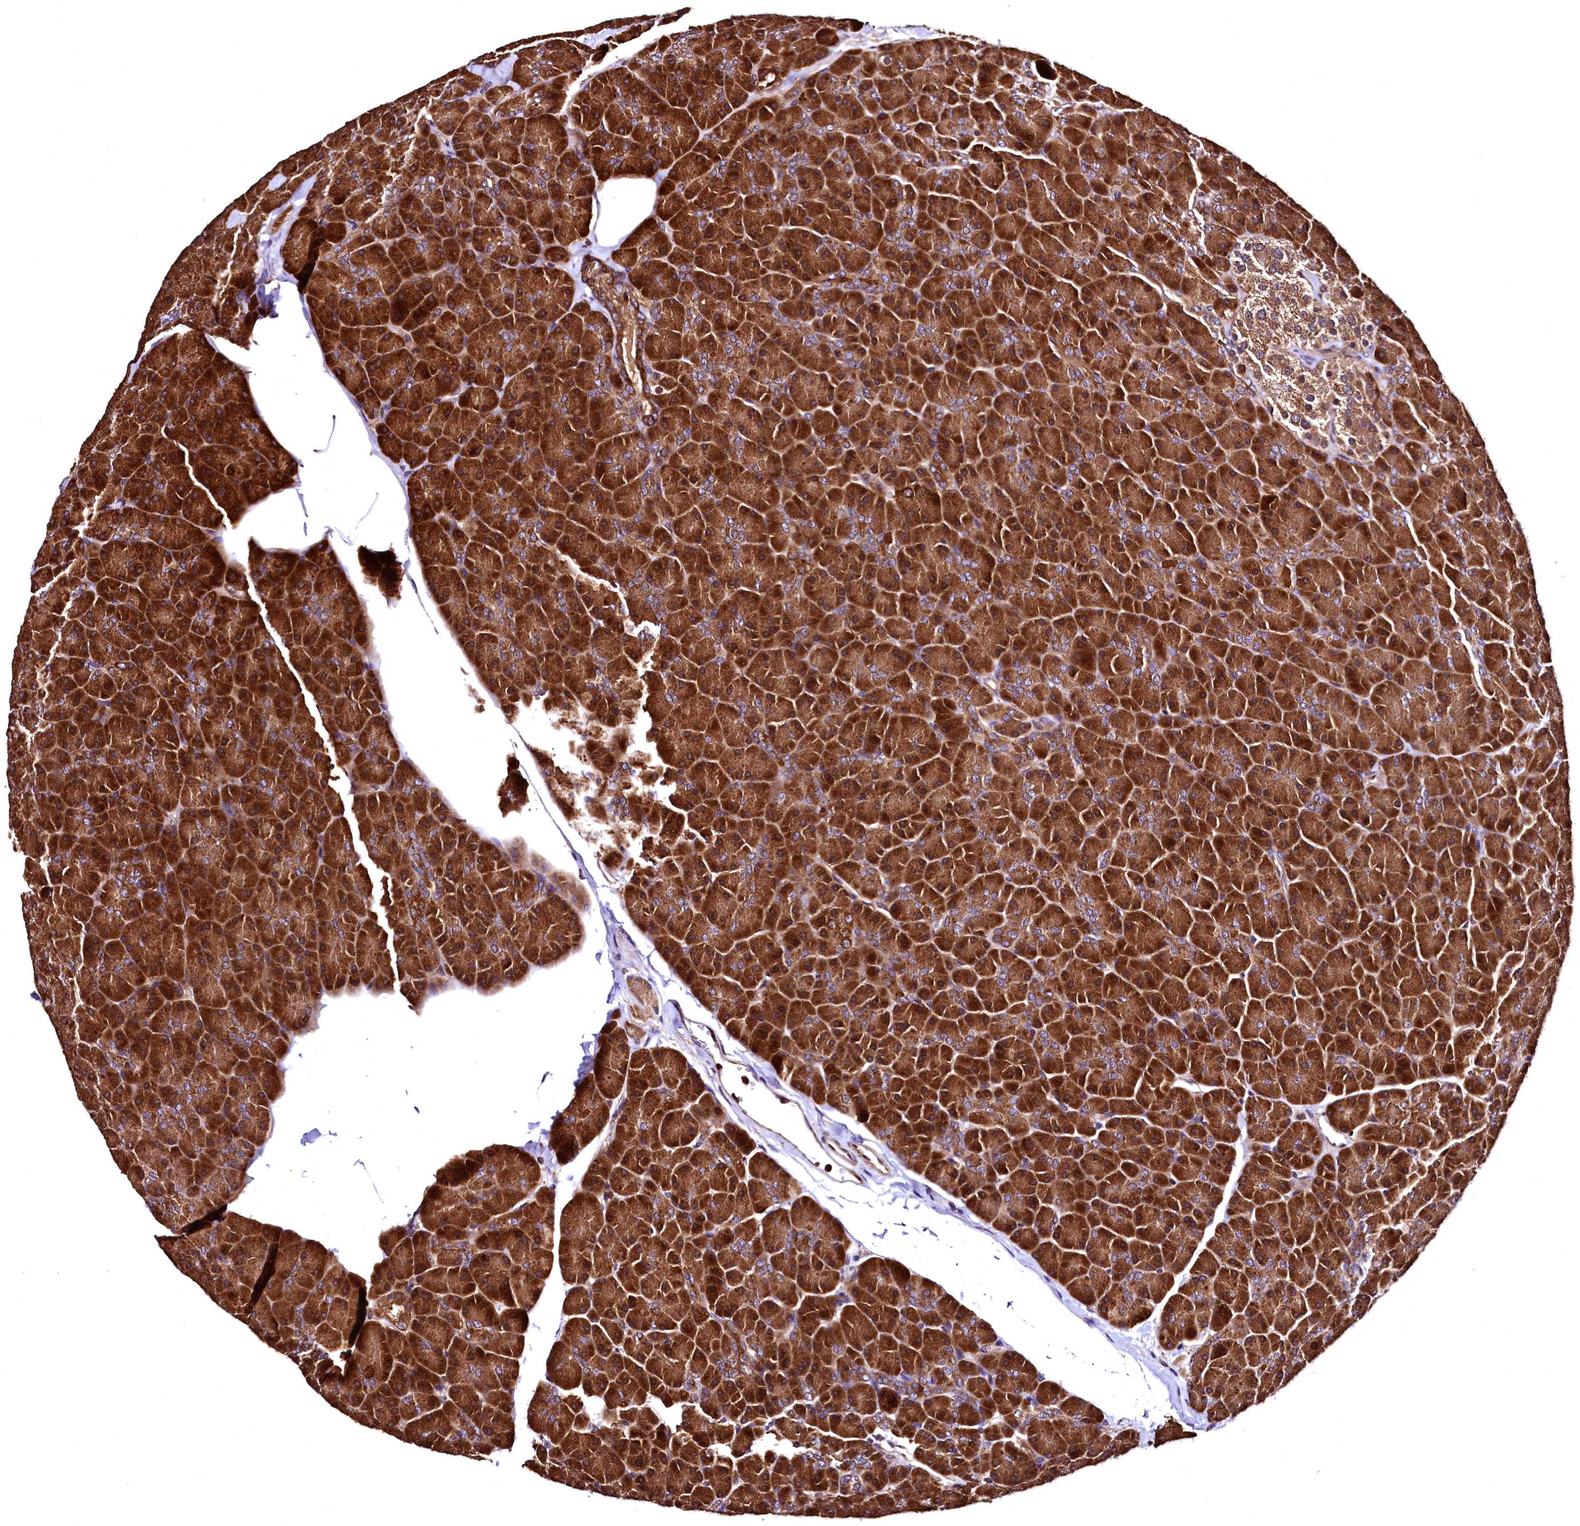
{"staining": {"intensity": "strong", "quantity": ">75%", "location": "cytoplasmic/membranous"}, "tissue": "pancreas", "cell_type": "Exocrine glandular cells", "image_type": "normal", "snomed": [{"axis": "morphology", "description": "Normal tissue, NOS"}, {"axis": "topography", "description": "Pancreas"}], "caption": "IHC (DAB (3,3'-diaminobenzidine)) staining of normal pancreas demonstrates strong cytoplasmic/membranous protein positivity in approximately >75% of exocrine glandular cells. The staining is performed using DAB brown chromogen to label protein expression. The nuclei are counter-stained blue using hematoxylin.", "gene": "LRSAM1", "patient": {"sex": "male", "age": 36}}